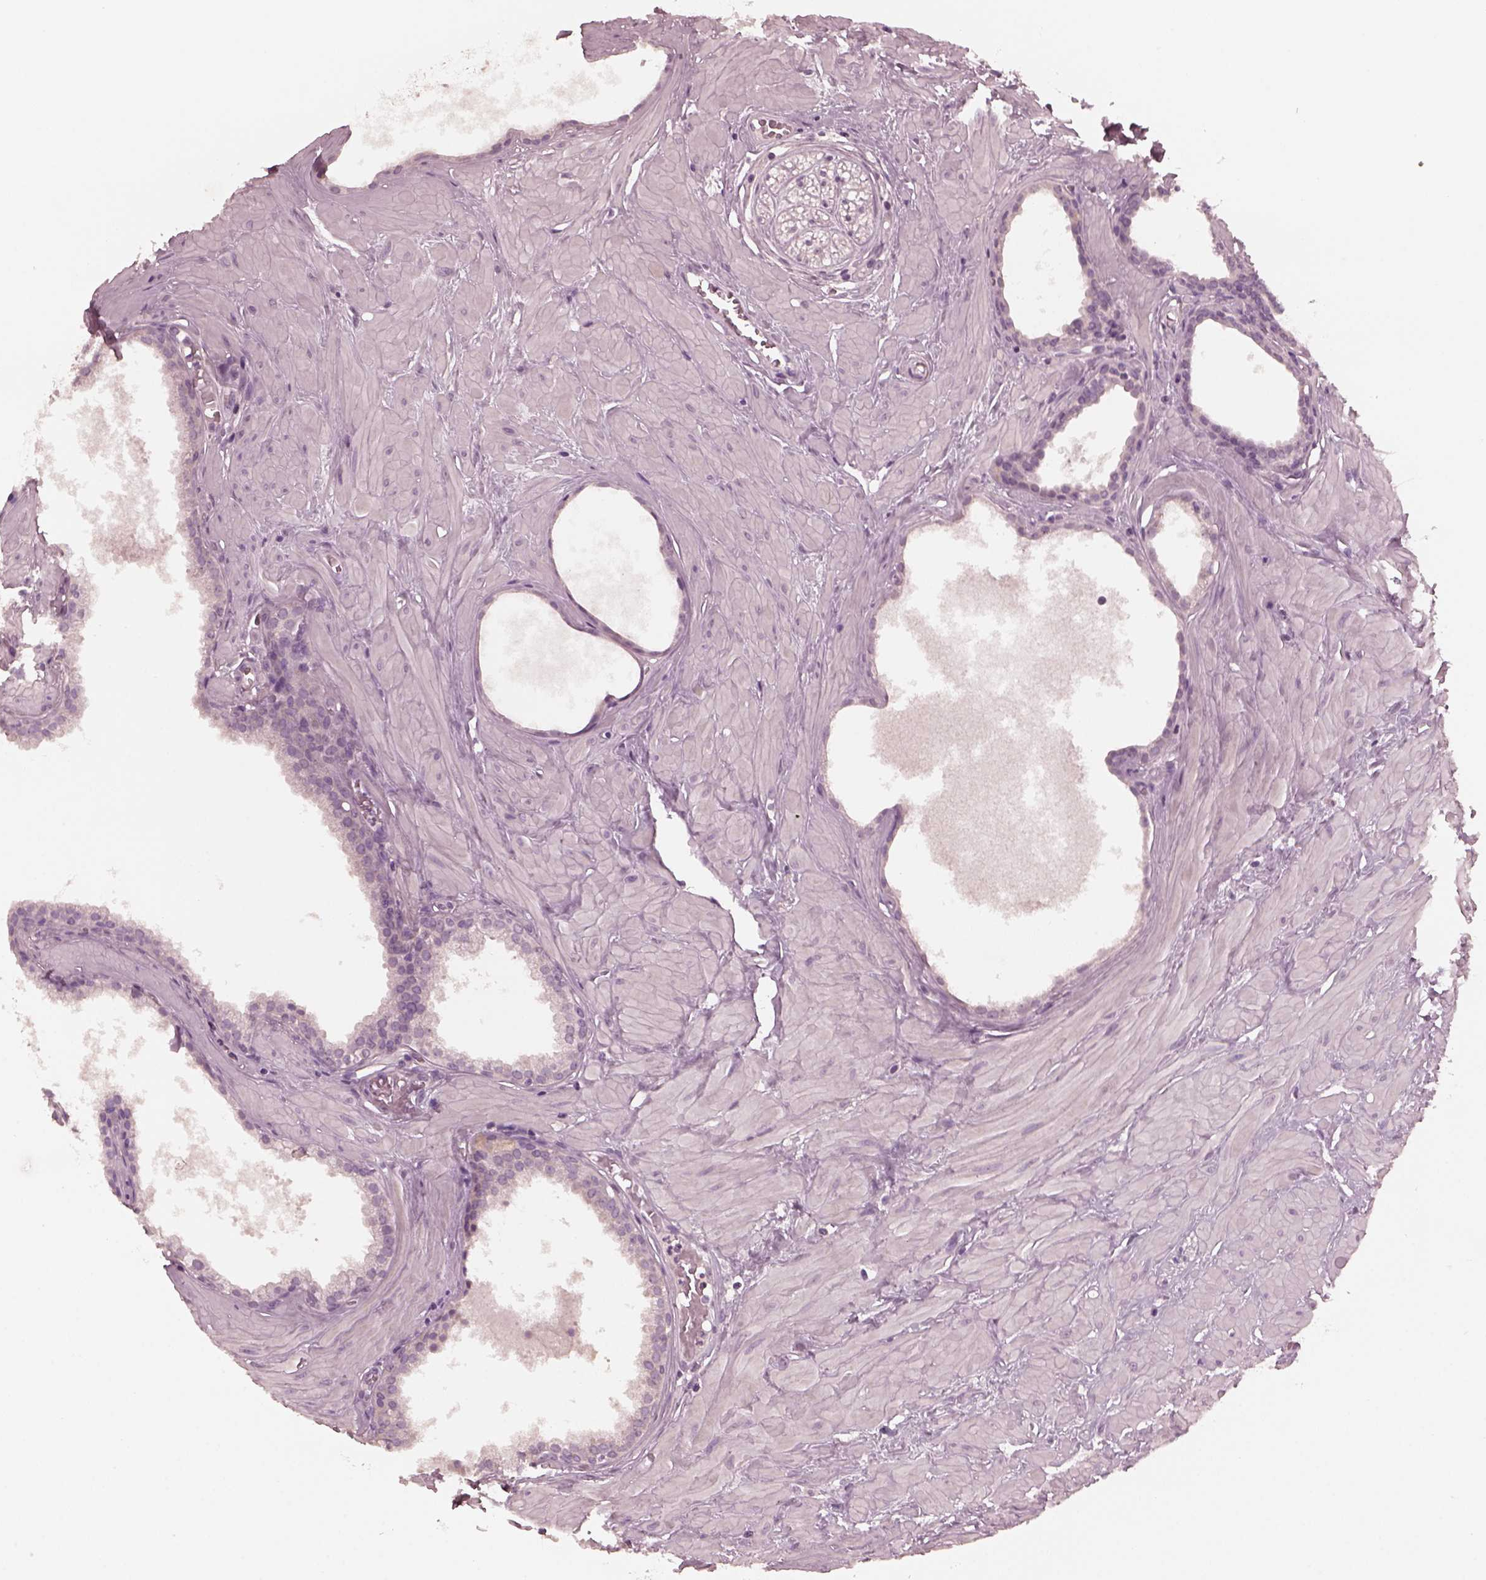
{"staining": {"intensity": "negative", "quantity": "none", "location": "none"}, "tissue": "prostate", "cell_type": "Glandular cells", "image_type": "normal", "snomed": [{"axis": "morphology", "description": "Normal tissue, NOS"}, {"axis": "topography", "description": "Prostate"}], "caption": "IHC image of benign prostate: prostate stained with DAB (3,3'-diaminobenzidine) exhibits no significant protein staining in glandular cells. Brightfield microscopy of immunohistochemistry (IHC) stained with DAB (3,3'-diaminobenzidine) (brown) and hematoxylin (blue), captured at high magnification.", "gene": "RGS7", "patient": {"sex": "male", "age": 48}}